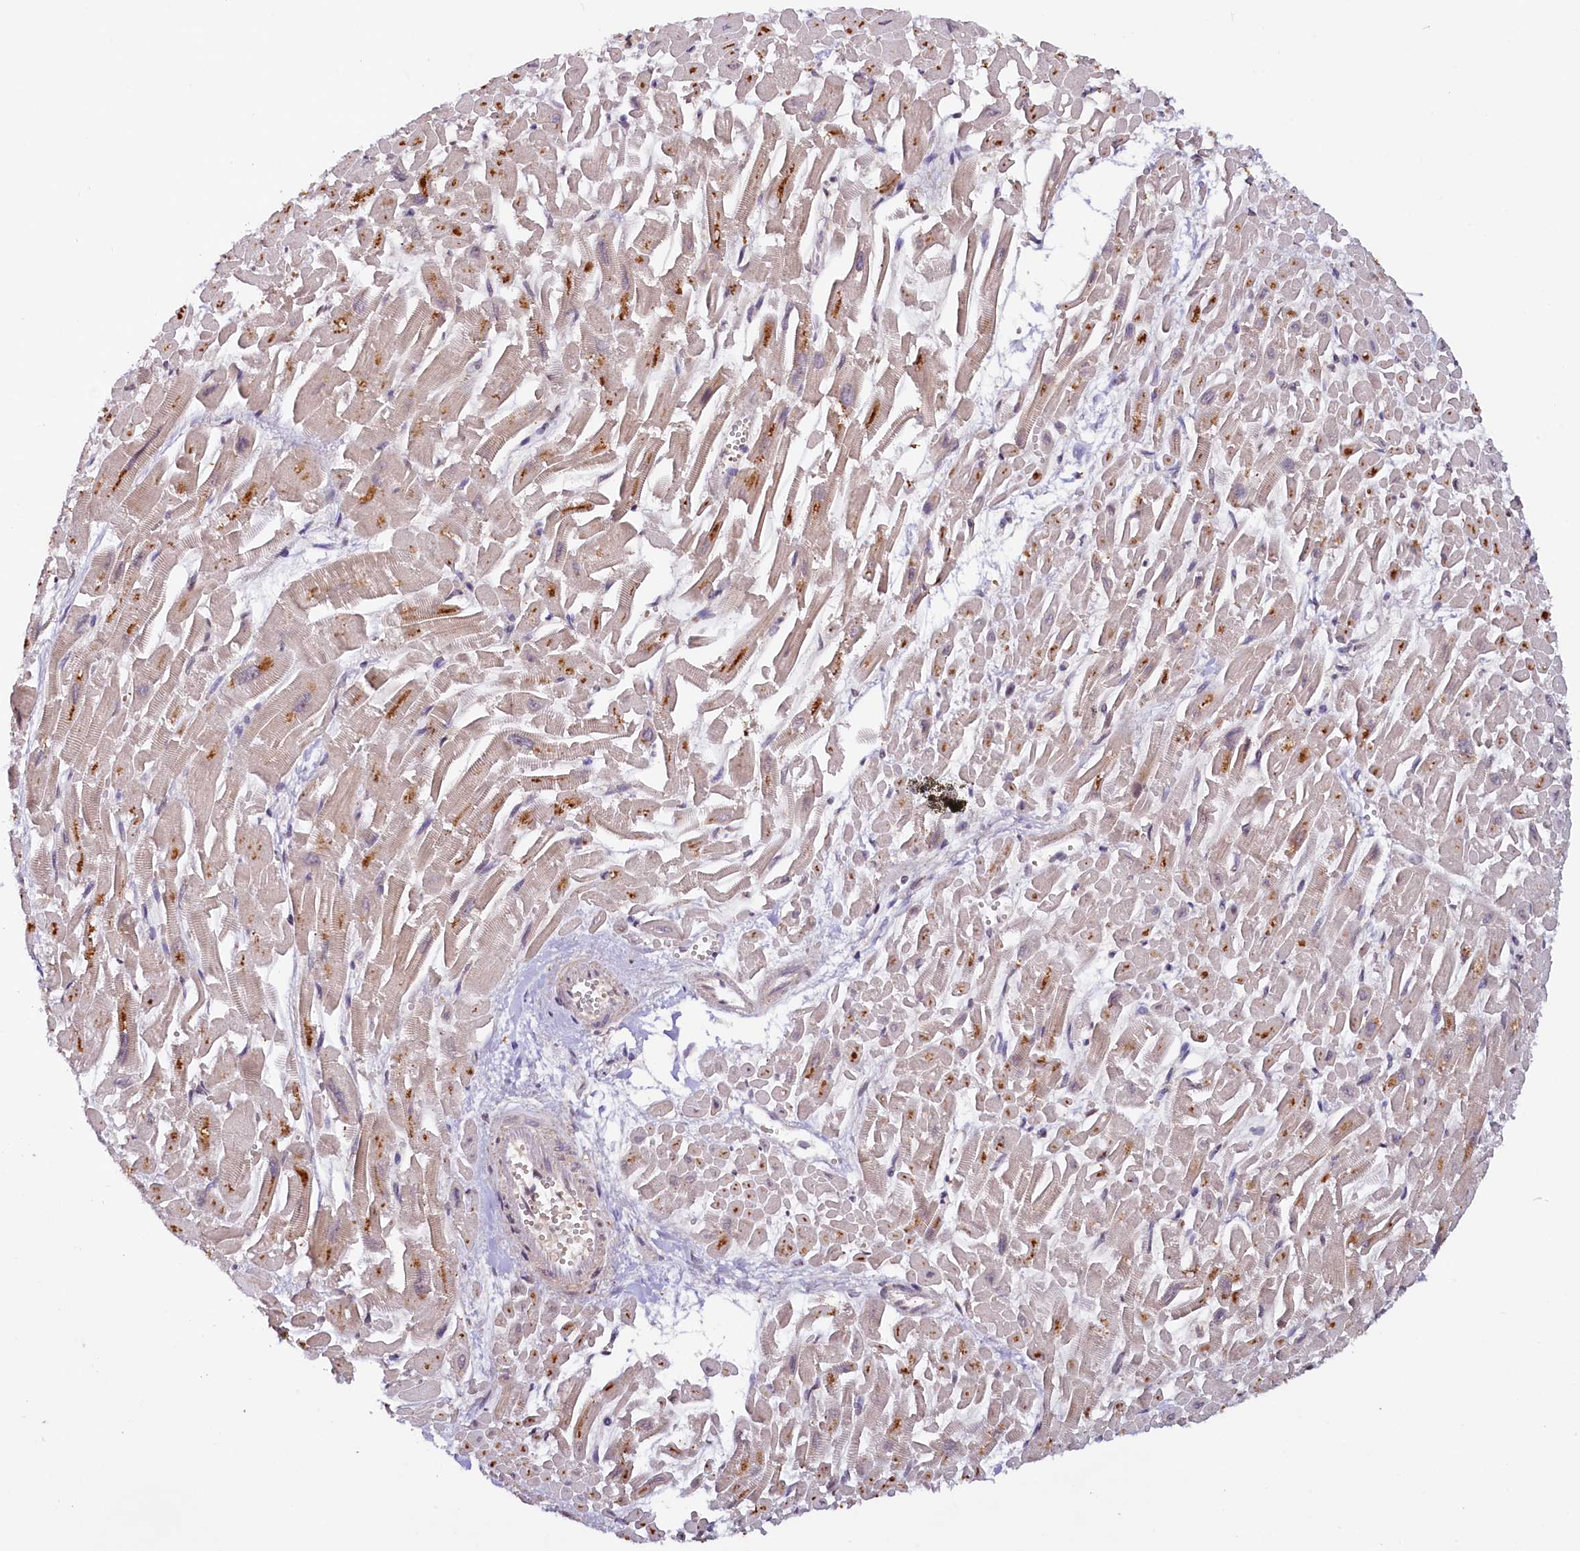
{"staining": {"intensity": "moderate", "quantity": "<25%", "location": "cytoplasmic/membranous,nuclear"}, "tissue": "heart muscle", "cell_type": "Cardiomyocytes", "image_type": "normal", "snomed": [{"axis": "morphology", "description": "Normal tissue, NOS"}, {"axis": "topography", "description": "Heart"}], "caption": "Moderate cytoplasmic/membranous,nuclear positivity is seen in about <25% of cardiomyocytes in unremarkable heart muscle.", "gene": "N4BP2L1", "patient": {"sex": "male", "age": 54}}